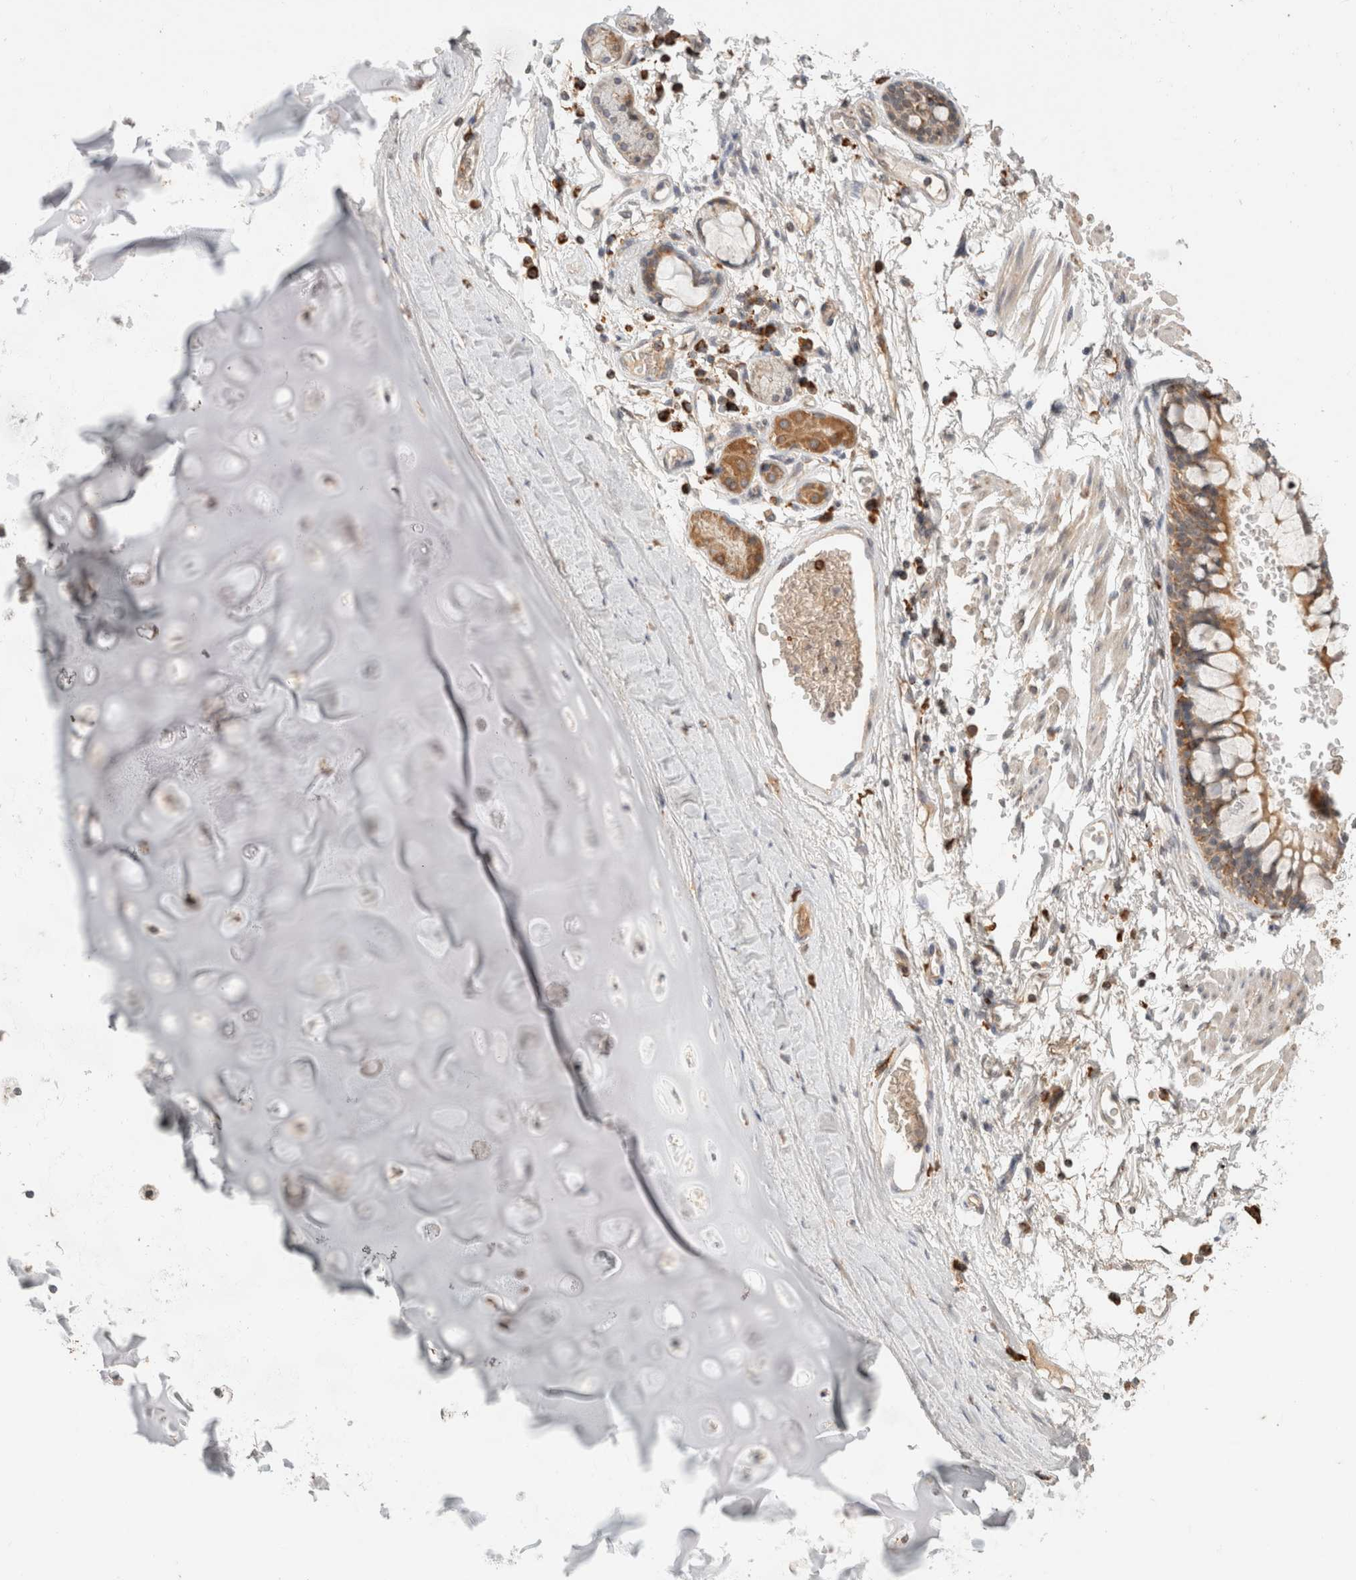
{"staining": {"intensity": "moderate", "quantity": "25%-75%", "location": "cytoplasmic/membranous"}, "tissue": "adipose tissue", "cell_type": "Adipocytes", "image_type": "normal", "snomed": [{"axis": "morphology", "description": "Normal tissue, NOS"}, {"axis": "topography", "description": "Cartilage tissue"}, {"axis": "topography", "description": "Bronchus"}], "caption": "Protein staining by immunohistochemistry reveals moderate cytoplasmic/membranous positivity in about 25%-75% of adipocytes in unremarkable adipose tissue. The staining is performed using DAB brown chromogen to label protein expression. The nuclei are counter-stained blue using hematoxylin.", "gene": "HROB", "patient": {"sex": "female", "age": 73}}